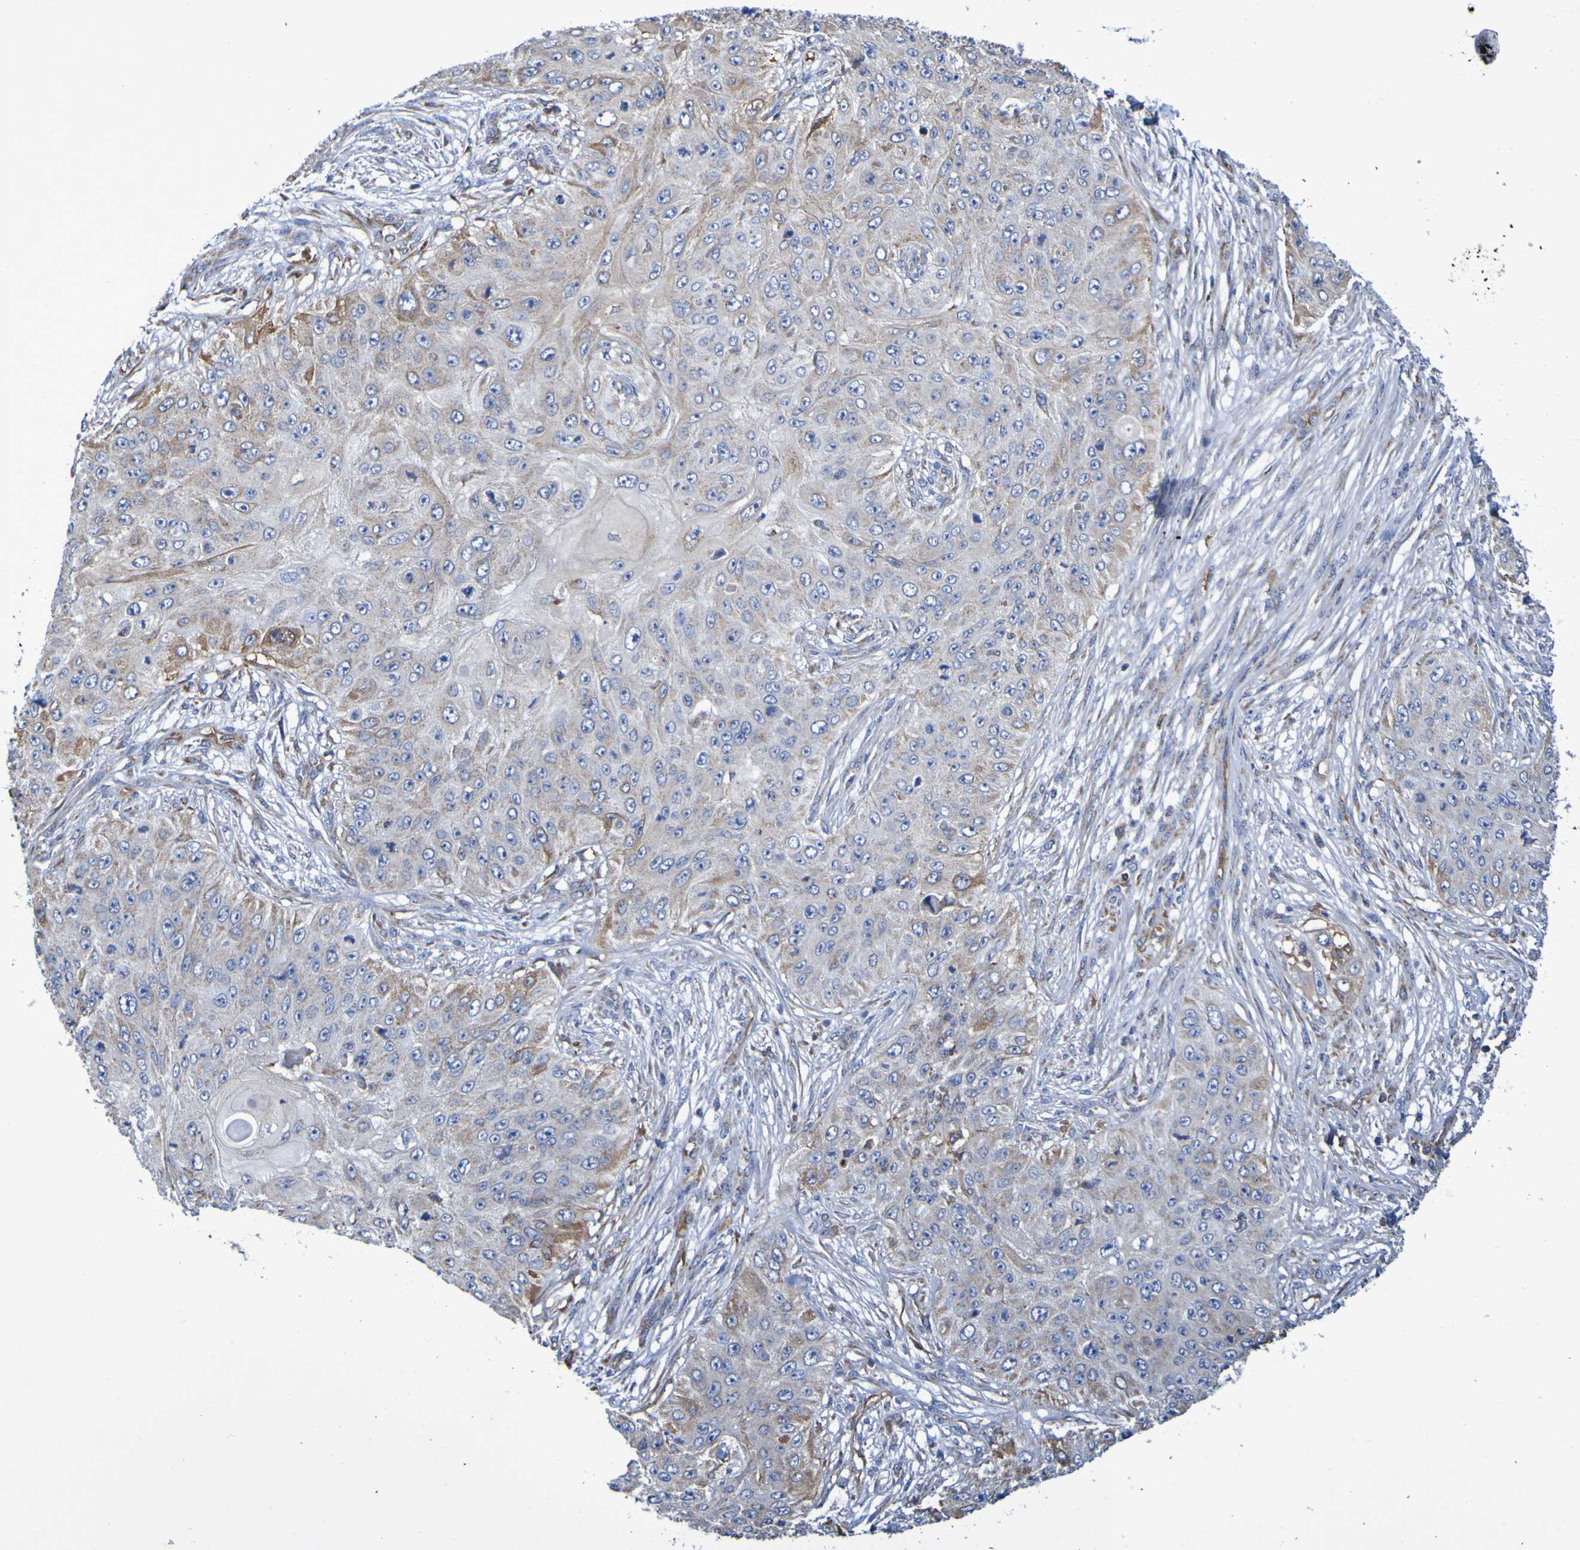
{"staining": {"intensity": "weak", "quantity": "25%-75%", "location": "cytoplasmic/membranous"}, "tissue": "skin cancer", "cell_type": "Tumor cells", "image_type": "cancer", "snomed": [{"axis": "morphology", "description": "Squamous cell carcinoma, NOS"}, {"axis": "topography", "description": "Skin"}], "caption": "Human skin squamous cell carcinoma stained with a protein marker shows weak staining in tumor cells.", "gene": "CNTN2", "patient": {"sex": "female", "age": 80}}